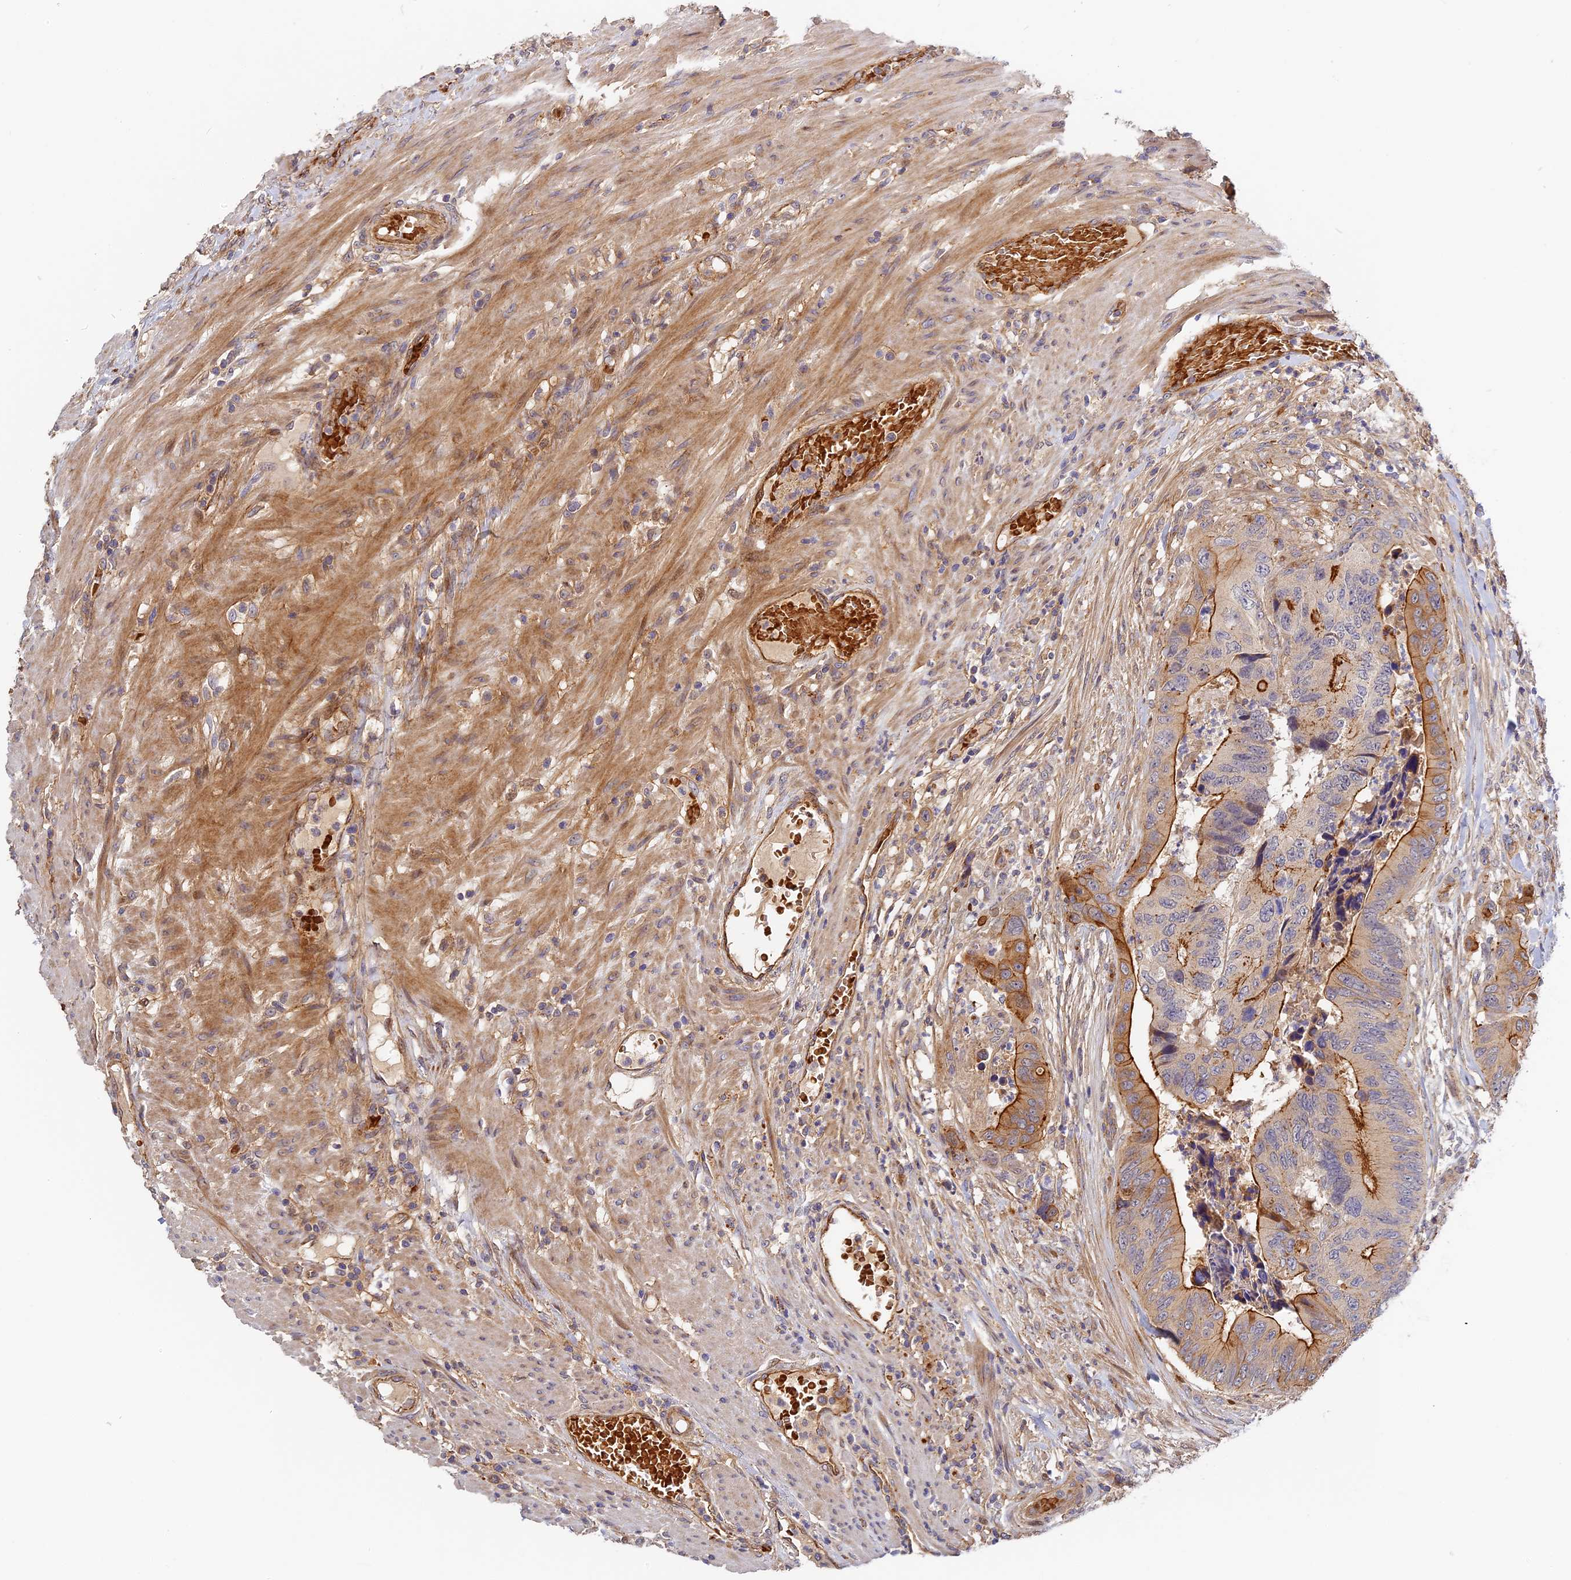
{"staining": {"intensity": "moderate", "quantity": "25%-75%", "location": "cytoplasmic/membranous"}, "tissue": "colorectal cancer", "cell_type": "Tumor cells", "image_type": "cancer", "snomed": [{"axis": "morphology", "description": "Adenocarcinoma, NOS"}, {"axis": "topography", "description": "Colon"}], "caption": "IHC of human adenocarcinoma (colorectal) shows medium levels of moderate cytoplasmic/membranous staining in approximately 25%-75% of tumor cells.", "gene": "MISP3", "patient": {"sex": "male", "age": 84}}